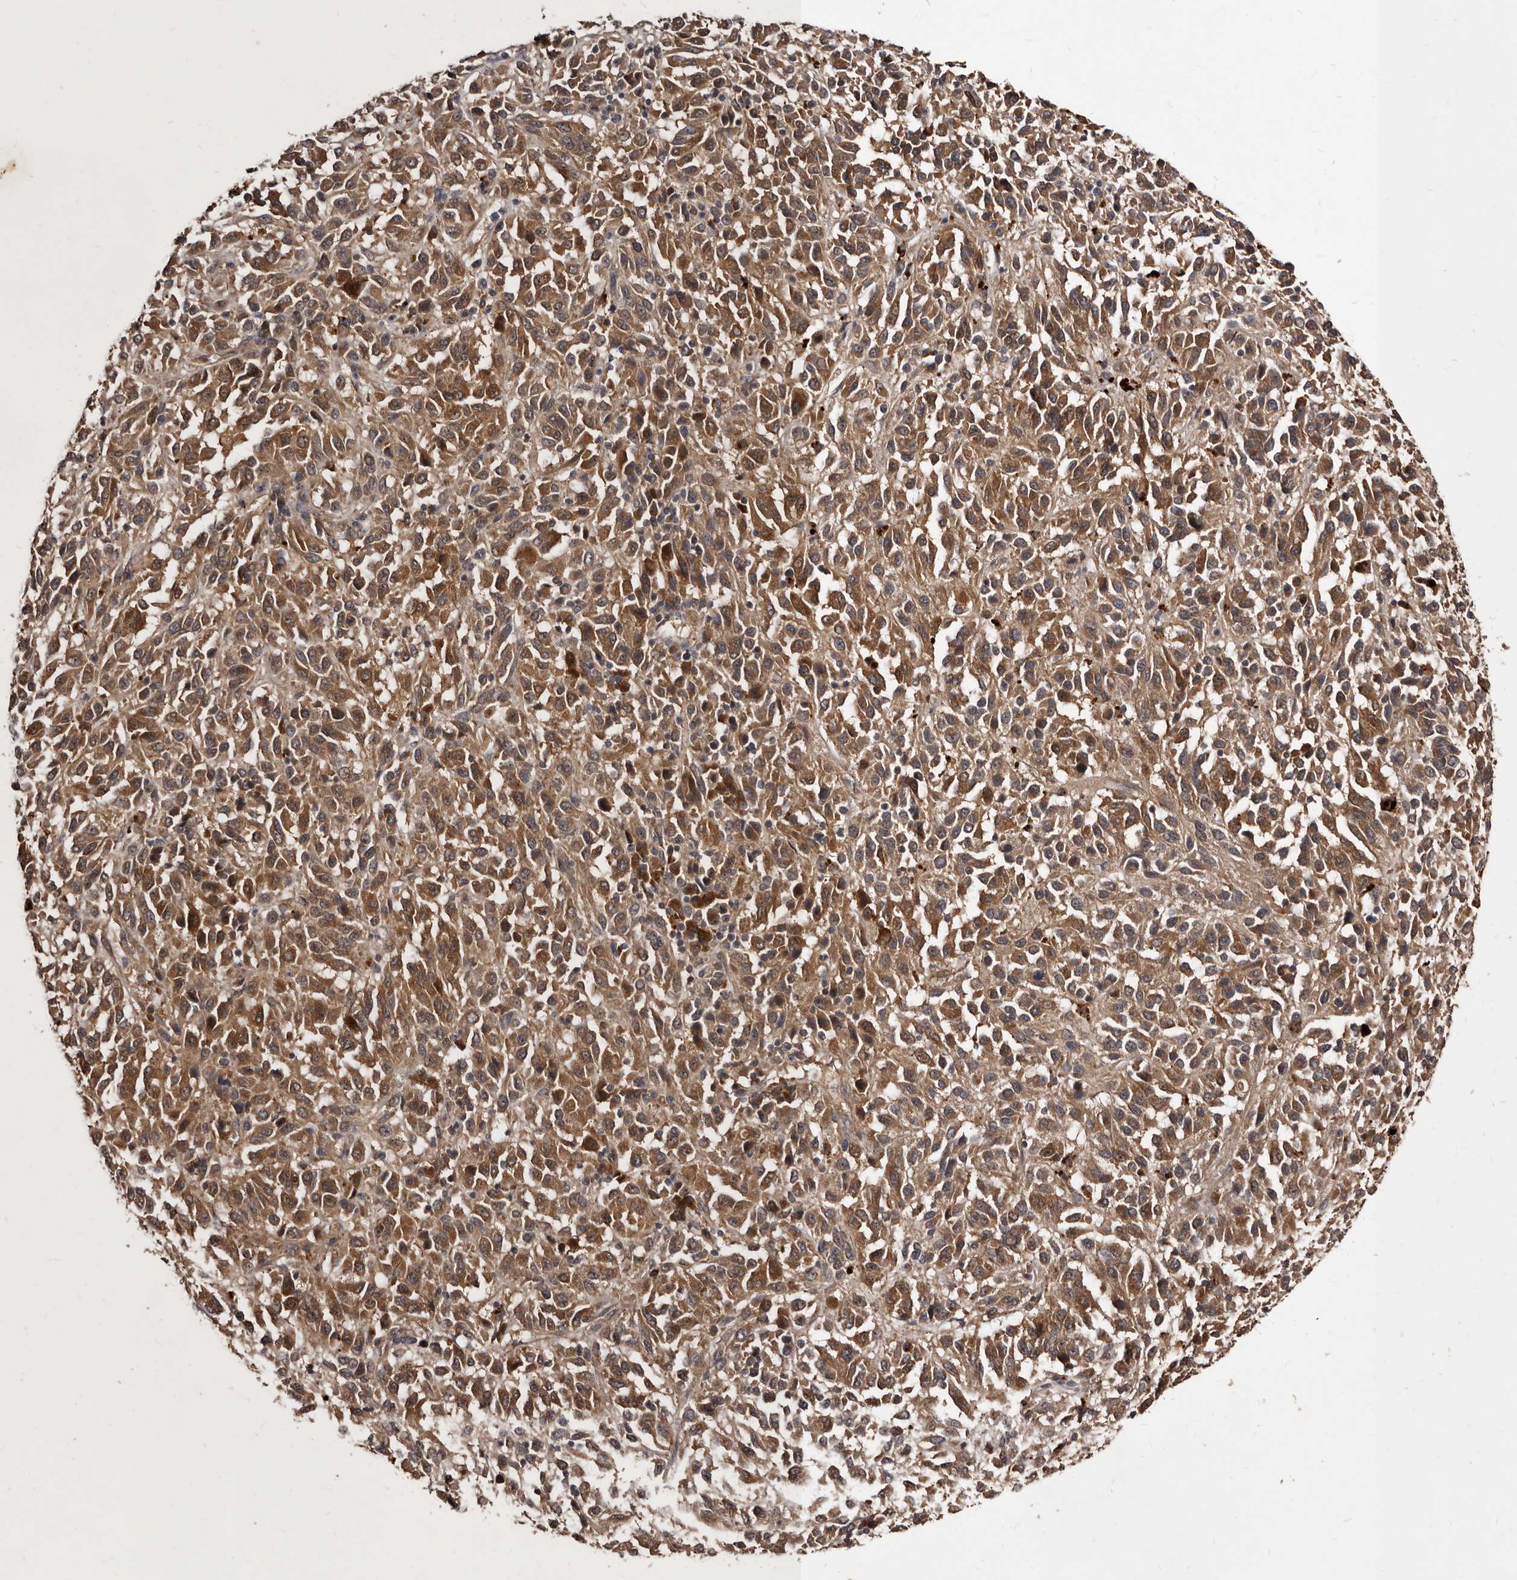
{"staining": {"intensity": "moderate", "quantity": ">75%", "location": "cytoplasmic/membranous"}, "tissue": "melanoma", "cell_type": "Tumor cells", "image_type": "cancer", "snomed": [{"axis": "morphology", "description": "Malignant melanoma, Metastatic site"}, {"axis": "topography", "description": "Lung"}], "caption": "A medium amount of moderate cytoplasmic/membranous positivity is identified in approximately >75% of tumor cells in malignant melanoma (metastatic site) tissue. Immunohistochemistry stains the protein in brown and the nuclei are stained blue.", "gene": "PMVK", "patient": {"sex": "male", "age": 64}}